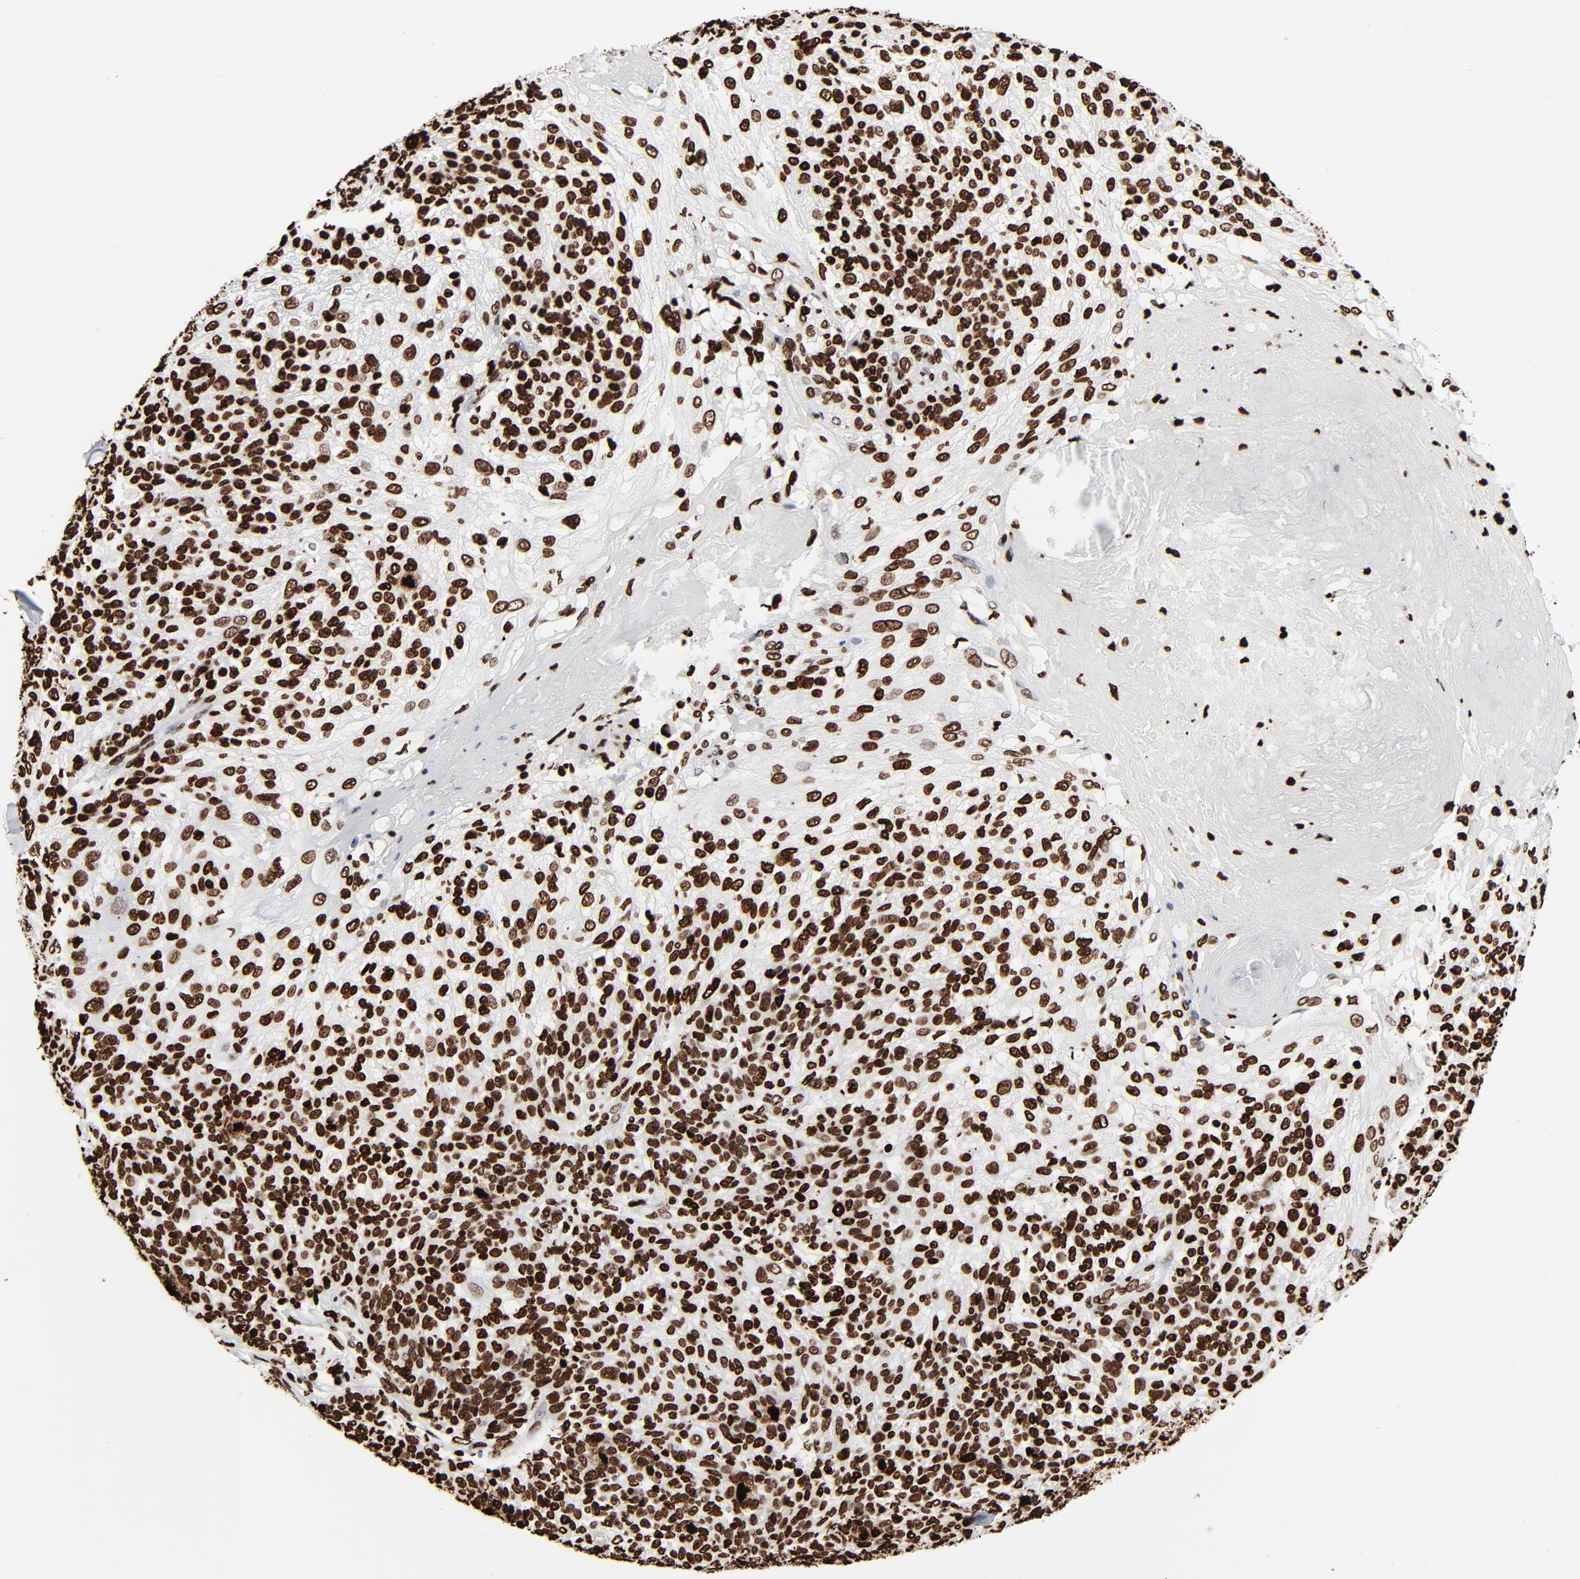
{"staining": {"intensity": "strong", "quantity": ">75%", "location": "nuclear"}, "tissue": "skin cancer", "cell_type": "Tumor cells", "image_type": "cancer", "snomed": [{"axis": "morphology", "description": "Normal tissue, NOS"}, {"axis": "morphology", "description": "Squamous cell carcinoma, NOS"}, {"axis": "topography", "description": "Skin"}], "caption": "Strong nuclear positivity is appreciated in approximately >75% of tumor cells in skin cancer (squamous cell carcinoma).", "gene": "H3-4", "patient": {"sex": "female", "age": 83}}